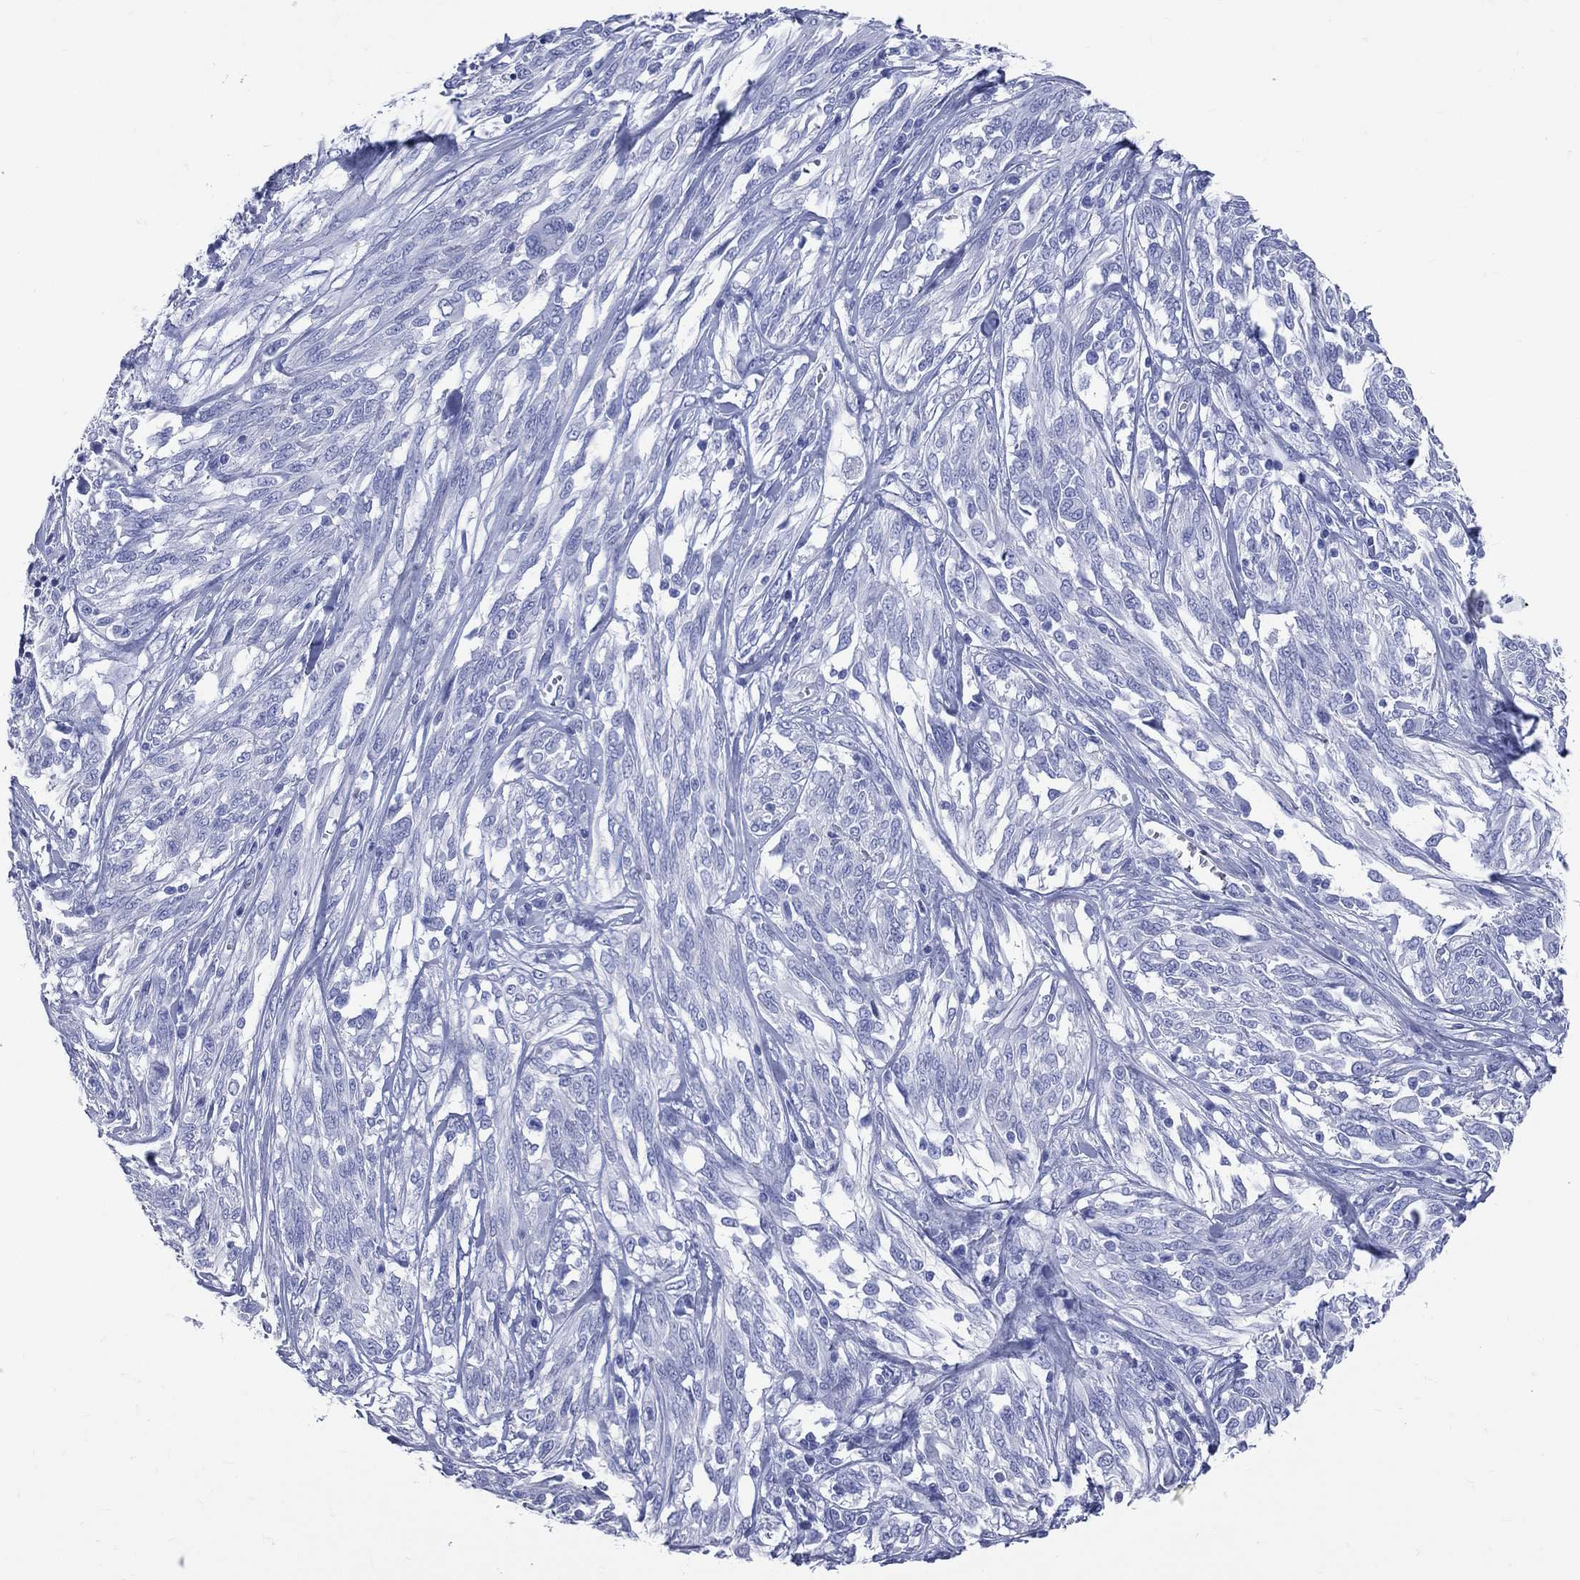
{"staining": {"intensity": "negative", "quantity": "none", "location": "none"}, "tissue": "melanoma", "cell_type": "Tumor cells", "image_type": "cancer", "snomed": [{"axis": "morphology", "description": "Malignant melanoma, NOS"}, {"axis": "topography", "description": "Skin"}], "caption": "High power microscopy histopathology image of an immunohistochemistry photomicrograph of melanoma, revealing no significant staining in tumor cells. Brightfield microscopy of IHC stained with DAB (3,3'-diaminobenzidine) (brown) and hematoxylin (blue), captured at high magnification.", "gene": "SYP", "patient": {"sex": "female", "age": 91}}